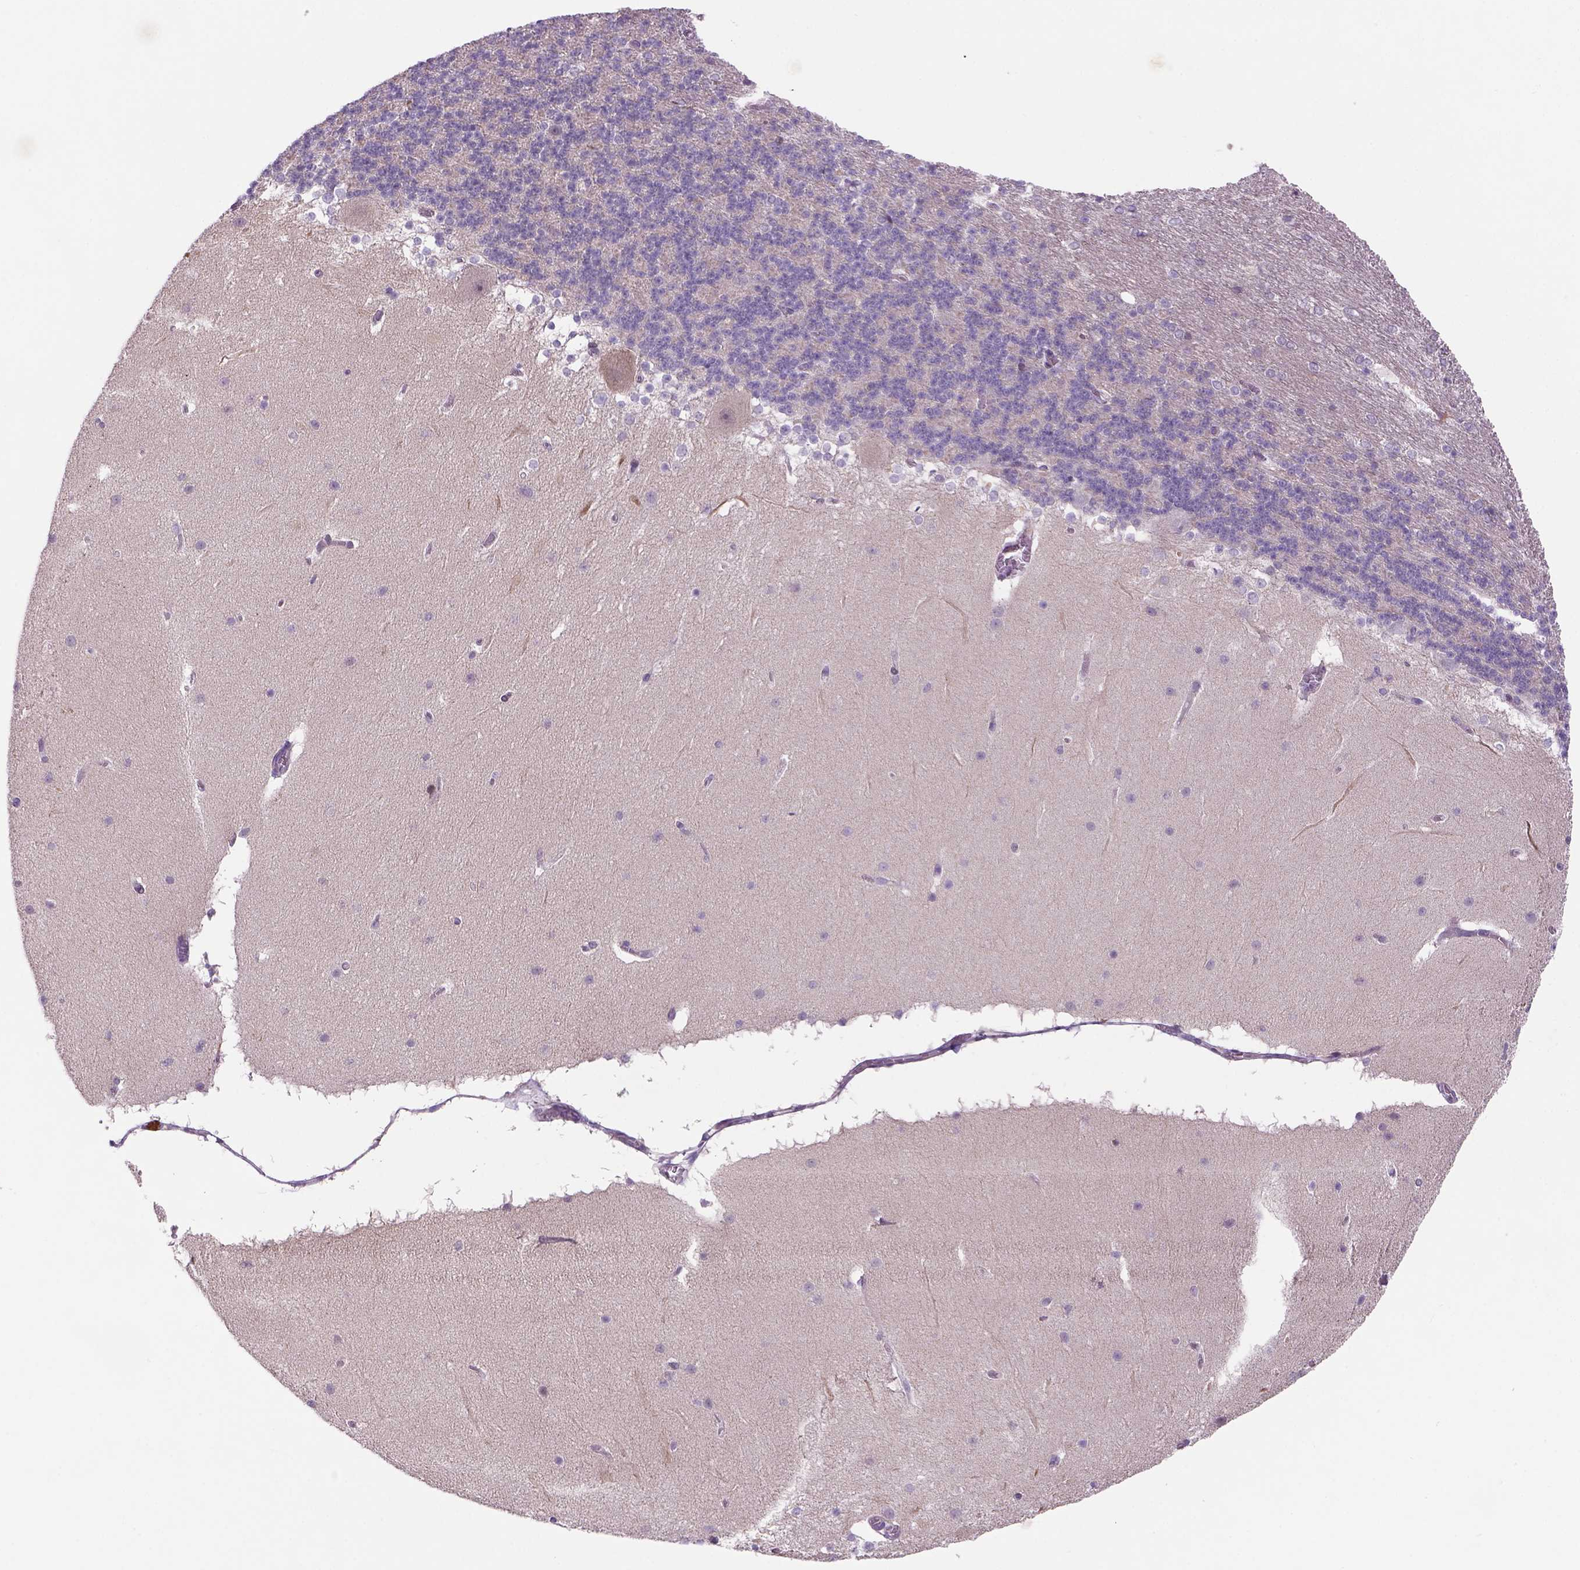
{"staining": {"intensity": "negative", "quantity": "none", "location": "none"}, "tissue": "cerebellum", "cell_type": "Cells in granular layer", "image_type": "normal", "snomed": [{"axis": "morphology", "description": "Normal tissue, NOS"}, {"axis": "topography", "description": "Cerebellum"}], "caption": "A histopathology image of human cerebellum is negative for staining in cells in granular layer. Brightfield microscopy of immunohistochemistry stained with DAB (3,3'-diaminobenzidine) (brown) and hematoxylin (blue), captured at high magnification.", "gene": "ADGRV1", "patient": {"sex": "female", "age": 19}}